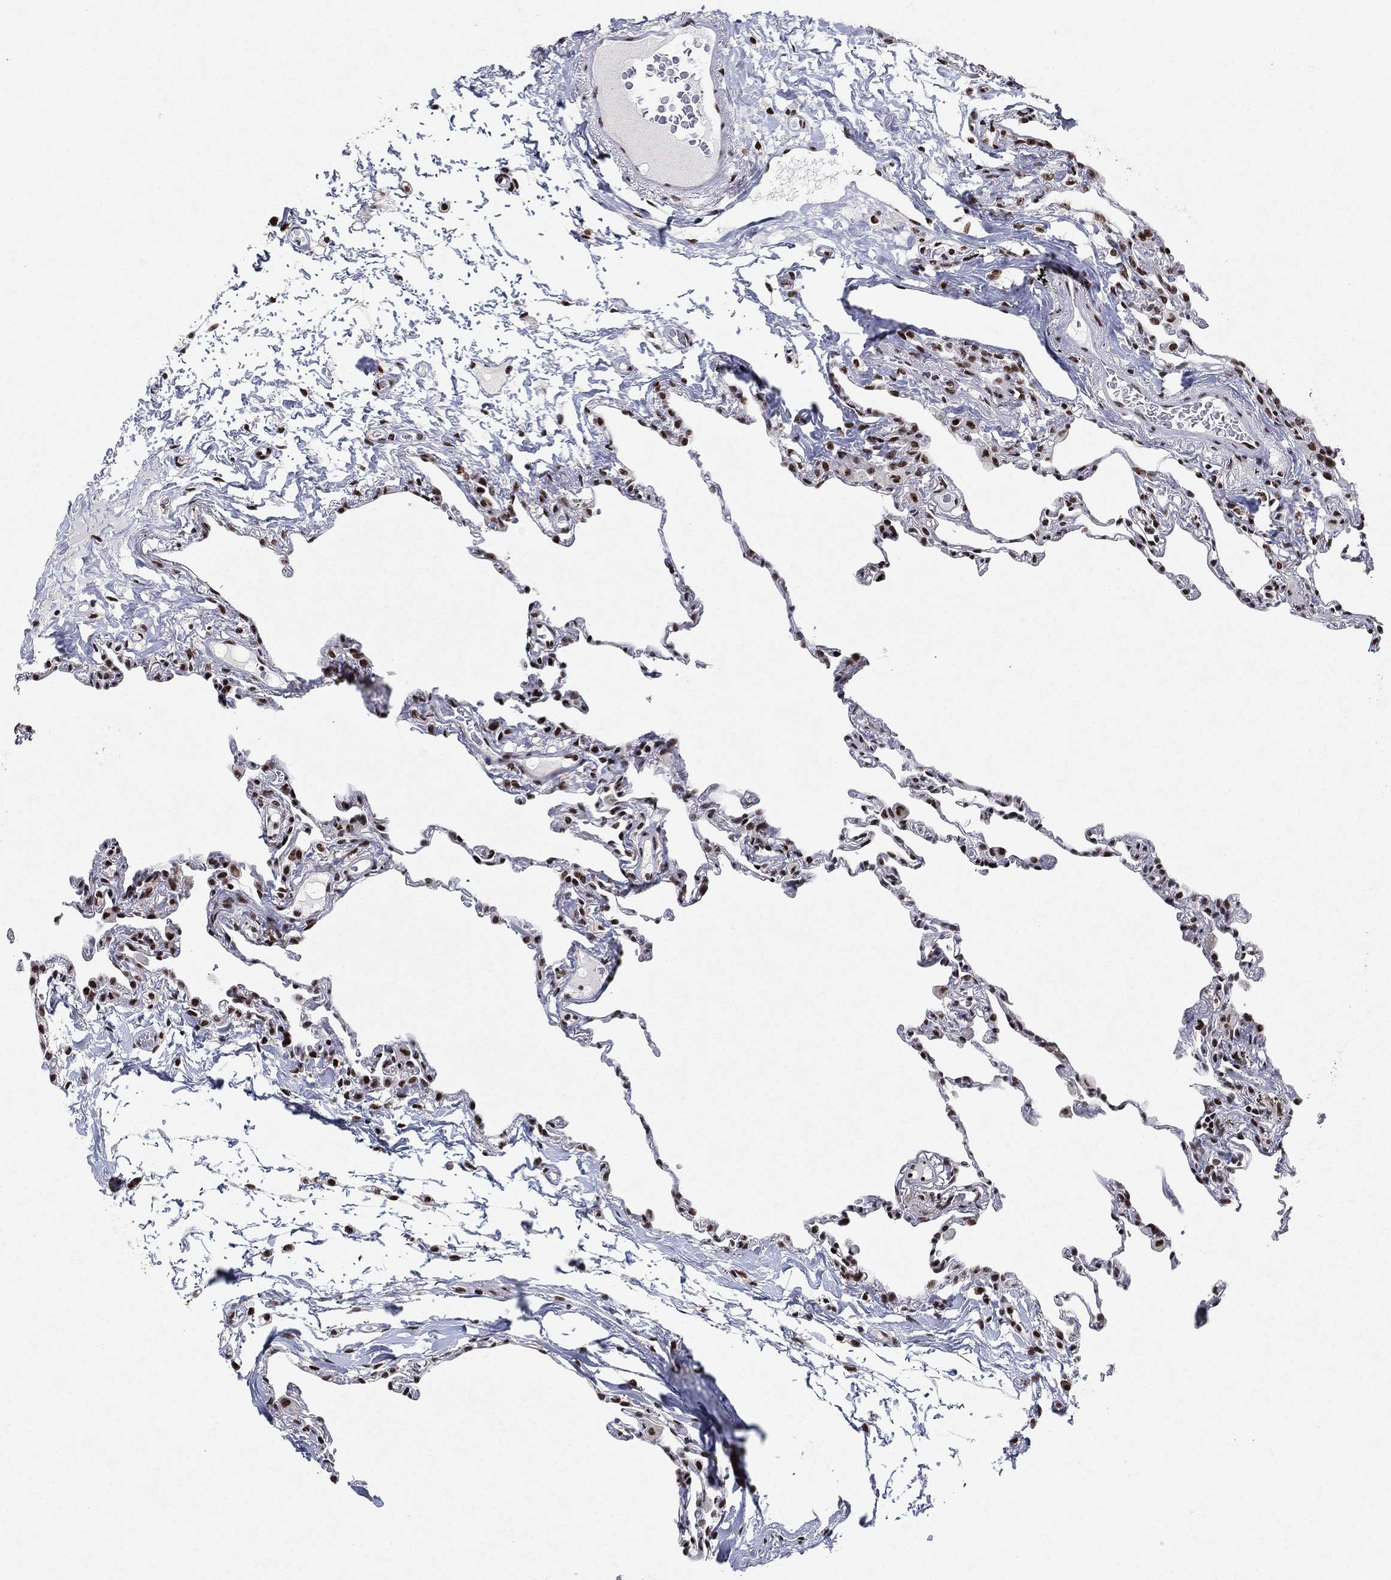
{"staining": {"intensity": "strong", "quantity": ">75%", "location": "nuclear"}, "tissue": "lung", "cell_type": "Alveolar cells", "image_type": "normal", "snomed": [{"axis": "morphology", "description": "Normal tissue, NOS"}, {"axis": "topography", "description": "Lung"}], "caption": "IHC of unremarkable lung demonstrates high levels of strong nuclear expression in approximately >75% of alveolar cells. The staining was performed using DAB to visualize the protein expression in brown, while the nuclei were stained in blue with hematoxylin (Magnification: 20x).", "gene": "DDX27", "patient": {"sex": "female", "age": 57}}